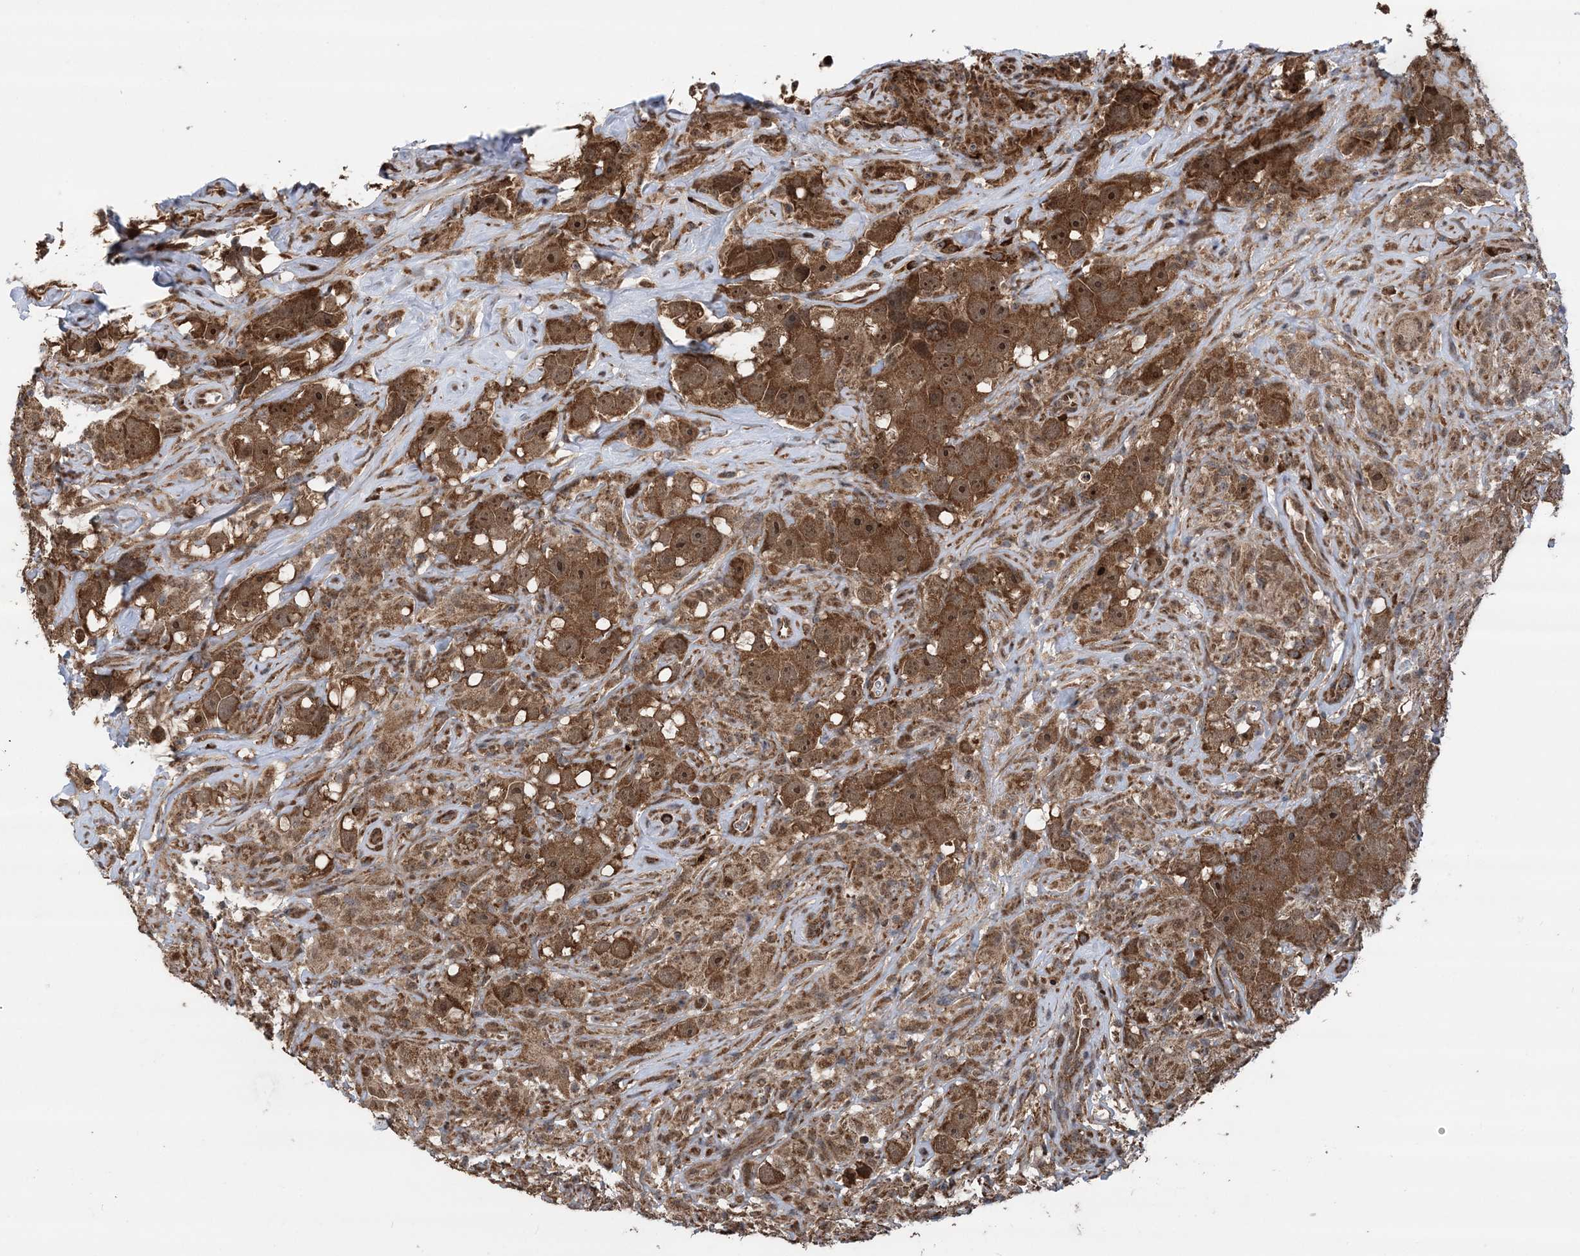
{"staining": {"intensity": "moderate", "quantity": ">75%", "location": "cytoplasmic/membranous,nuclear"}, "tissue": "testis cancer", "cell_type": "Tumor cells", "image_type": "cancer", "snomed": [{"axis": "morphology", "description": "Seminoma, NOS"}, {"axis": "topography", "description": "Testis"}], "caption": "Protein analysis of seminoma (testis) tissue exhibits moderate cytoplasmic/membranous and nuclear positivity in about >75% of tumor cells. Immunohistochemistry stains the protein of interest in brown and the nuclei are stained blue.", "gene": "PCBP1", "patient": {"sex": "male", "age": 49}}